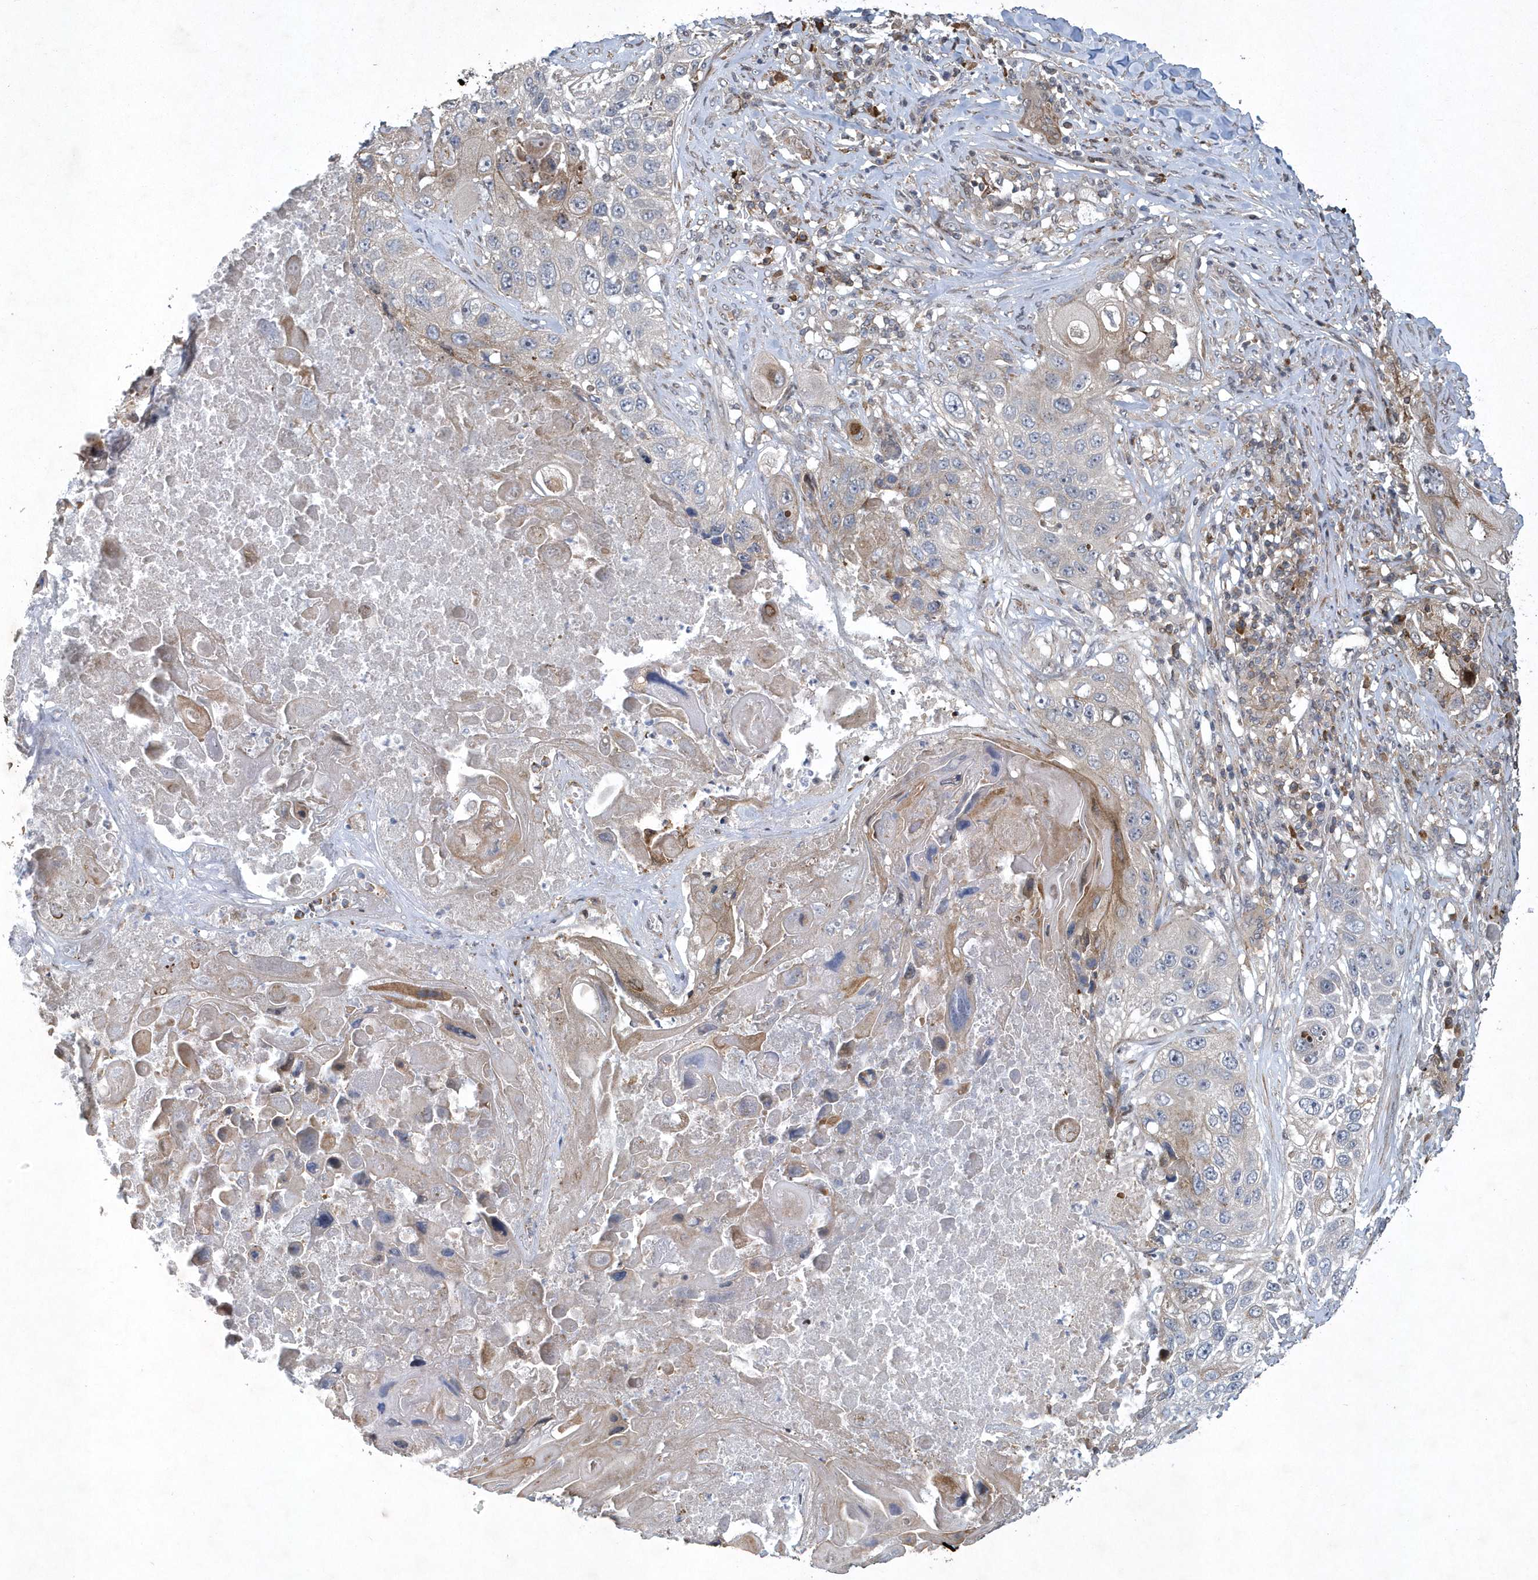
{"staining": {"intensity": "negative", "quantity": "none", "location": "none"}, "tissue": "lung cancer", "cell_type": "Tumor cells", "image_type": "cancer", "snomed": [{"axis": "morphology", "description": "Squamous cell carcinoma, NOS"}, {"axis": "topography", "description": "Lung"}], "caption": "Lung cancer (squamous cell carcinoma) stained for a protein using IHC demonstrates no staining tumor cells.", "gene": "N4BP2", "patient": {"sex": "male", "age": 61}}